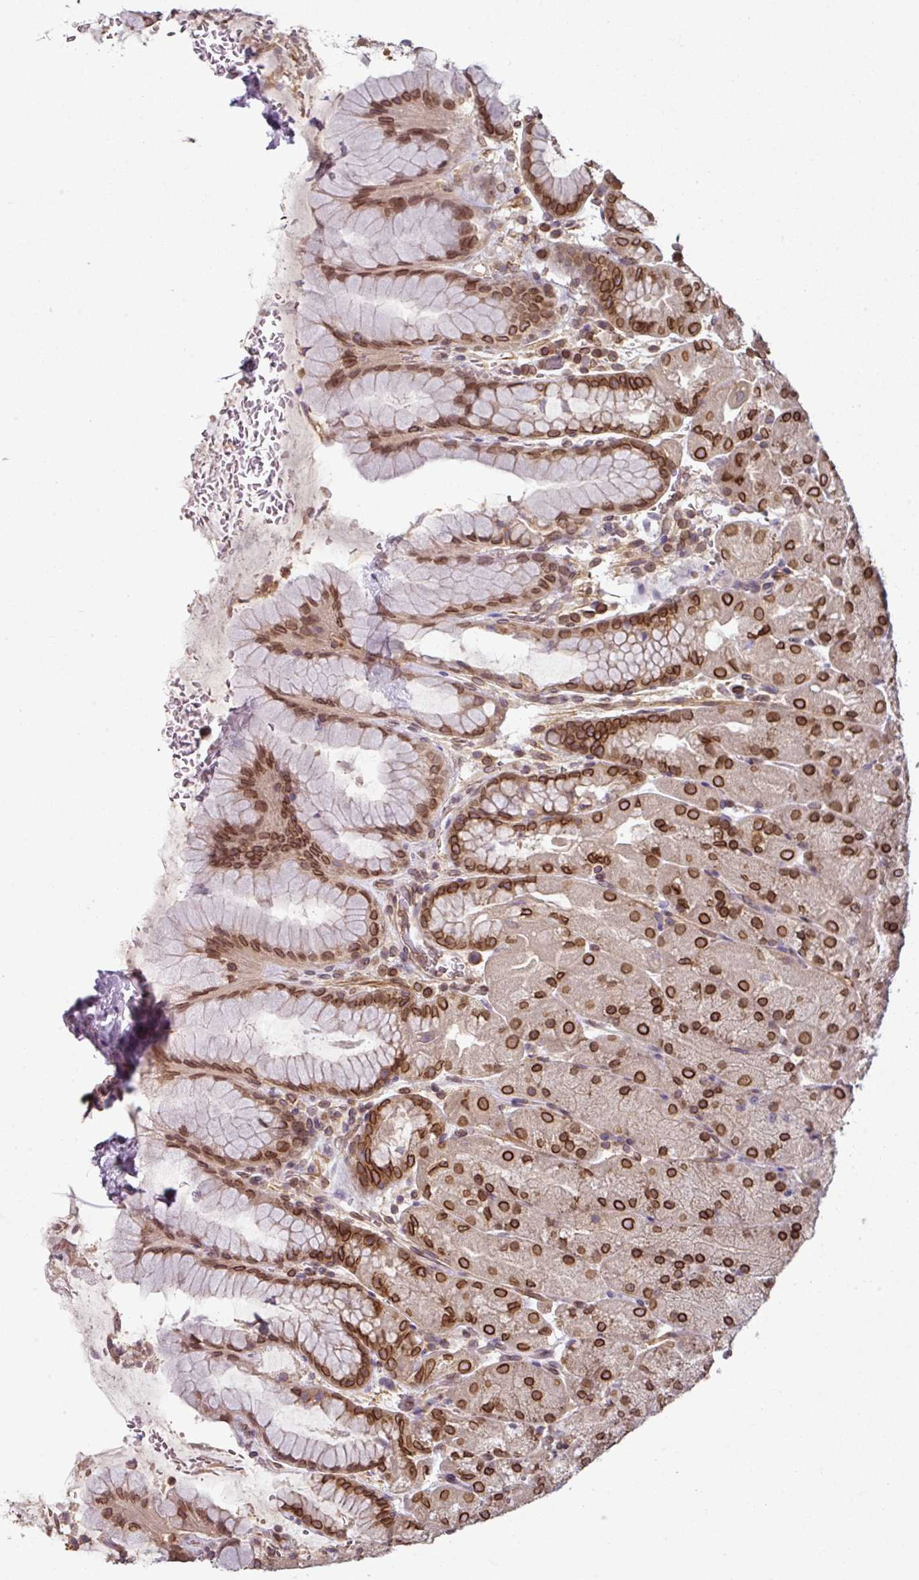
{"staining": {"intensity": "strong", "quantity": ">75%", "location": "cytoplasmic/membranous,nuclear"}, "tissue": "stomach", "cell_type": "Glandular cells", "image_type": "normal", "snomed": [{"axis": "morphology", "description": "Normal tissue, NOS"}, {"axis": "topography", "description": "Stomach, upper"}, {"axis": "topography", "description": "Stomach, lower"}], "caption": "Strong cytoplasmic/membranous,nuclear positivity is appreciated in about >75% of glandular cells in benign stomach.", "gene": "RANGAP1", "patient": {"sex": "male", "age": 67}}